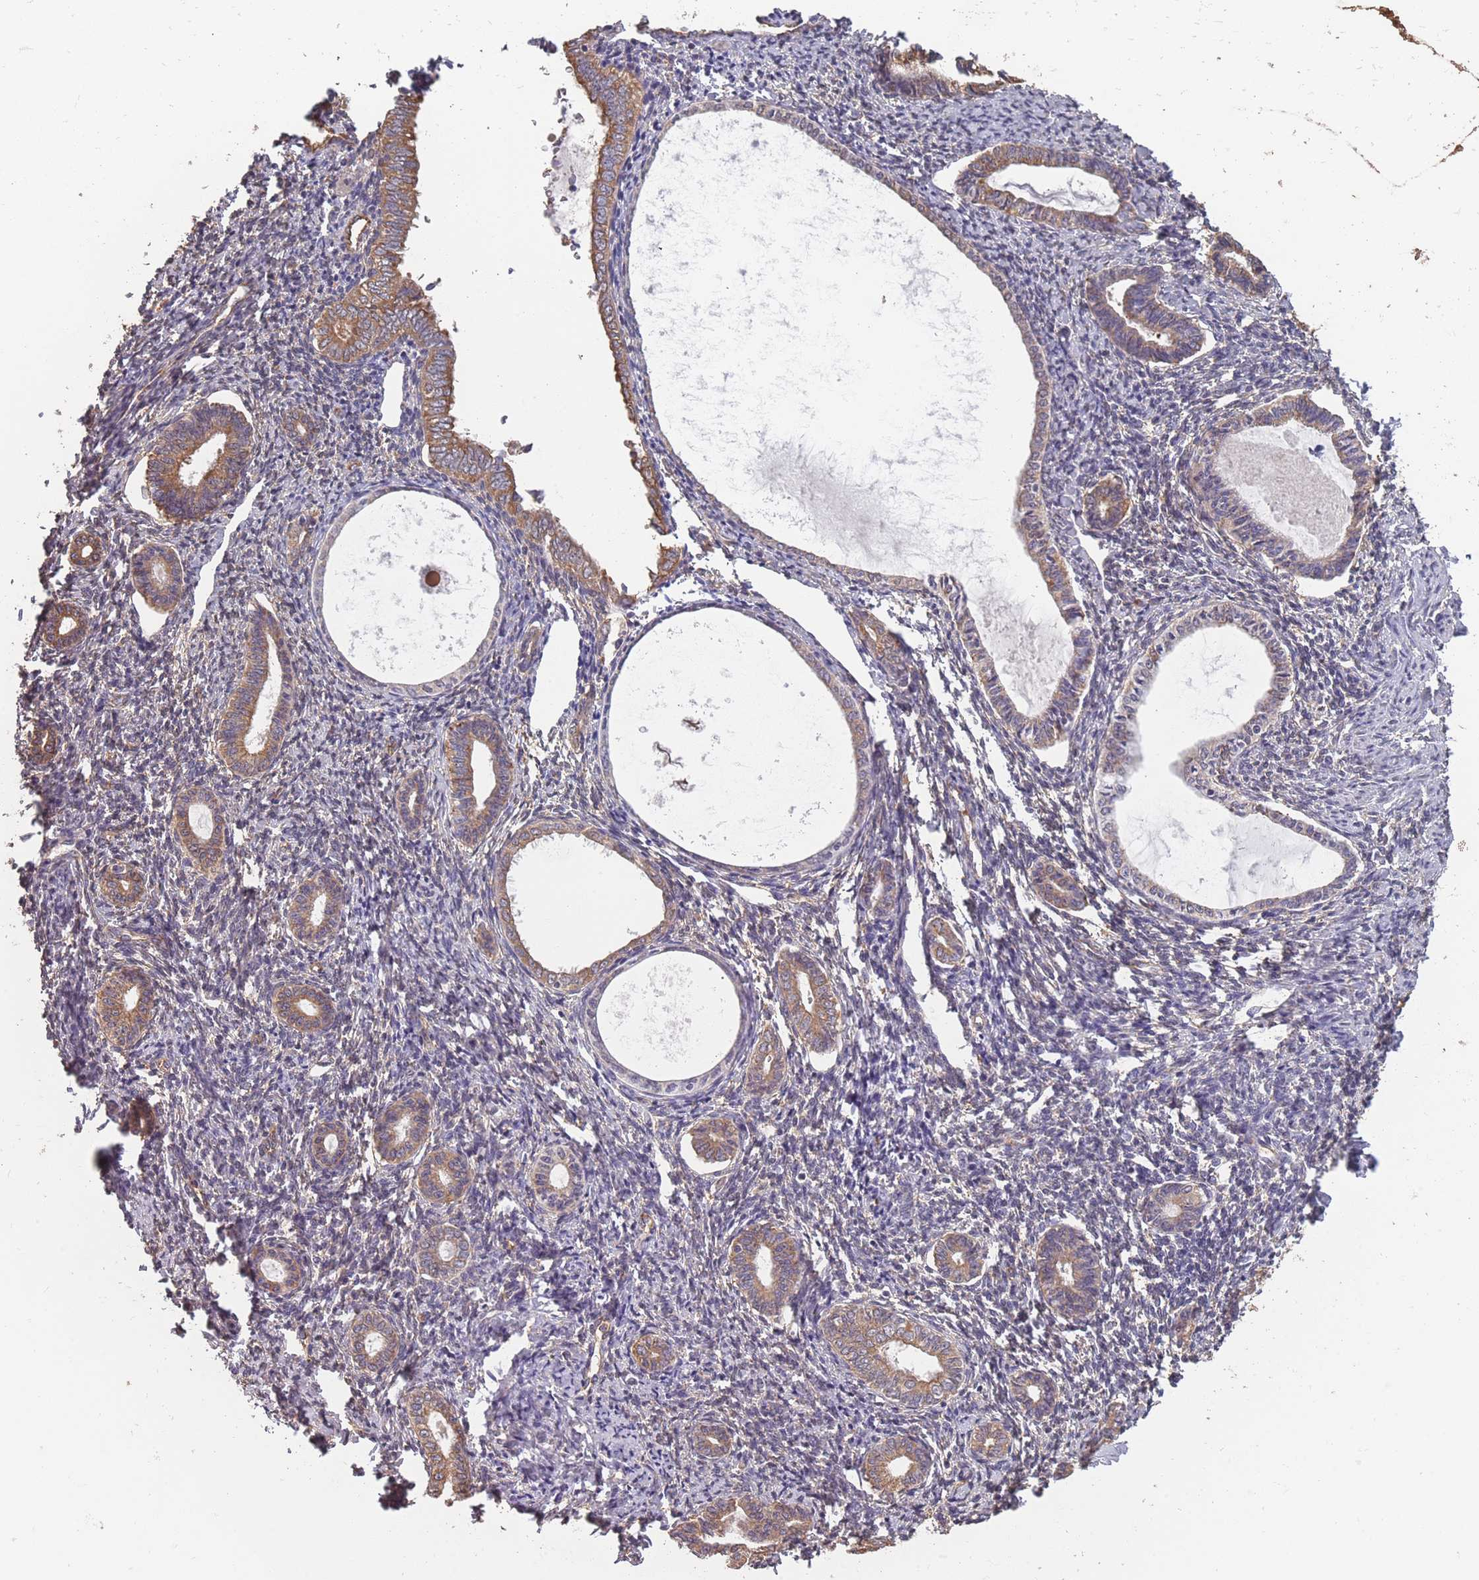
{"staining": {"intensity": "weak", "quantity": "25%-75%", "location": "cytoplasmic/membranous"}, "tissue": "endometrium", "cell_type": "Cells in endometrial stroma", "image_type": "normal", "snomed": [{"axis": "morphology", "description": "Normal tissue, NOS"}, {"axis": "topography", "description": "Endometrium"}], "caption": "Protein staining of unremarkable endometrium exhibits weak cytoplasmic/membranous positivity in approximately 25%-75% of cells in endometrial stroma.", "gene": "SANBR", "patient": {"sex": "female", "age": 63}}